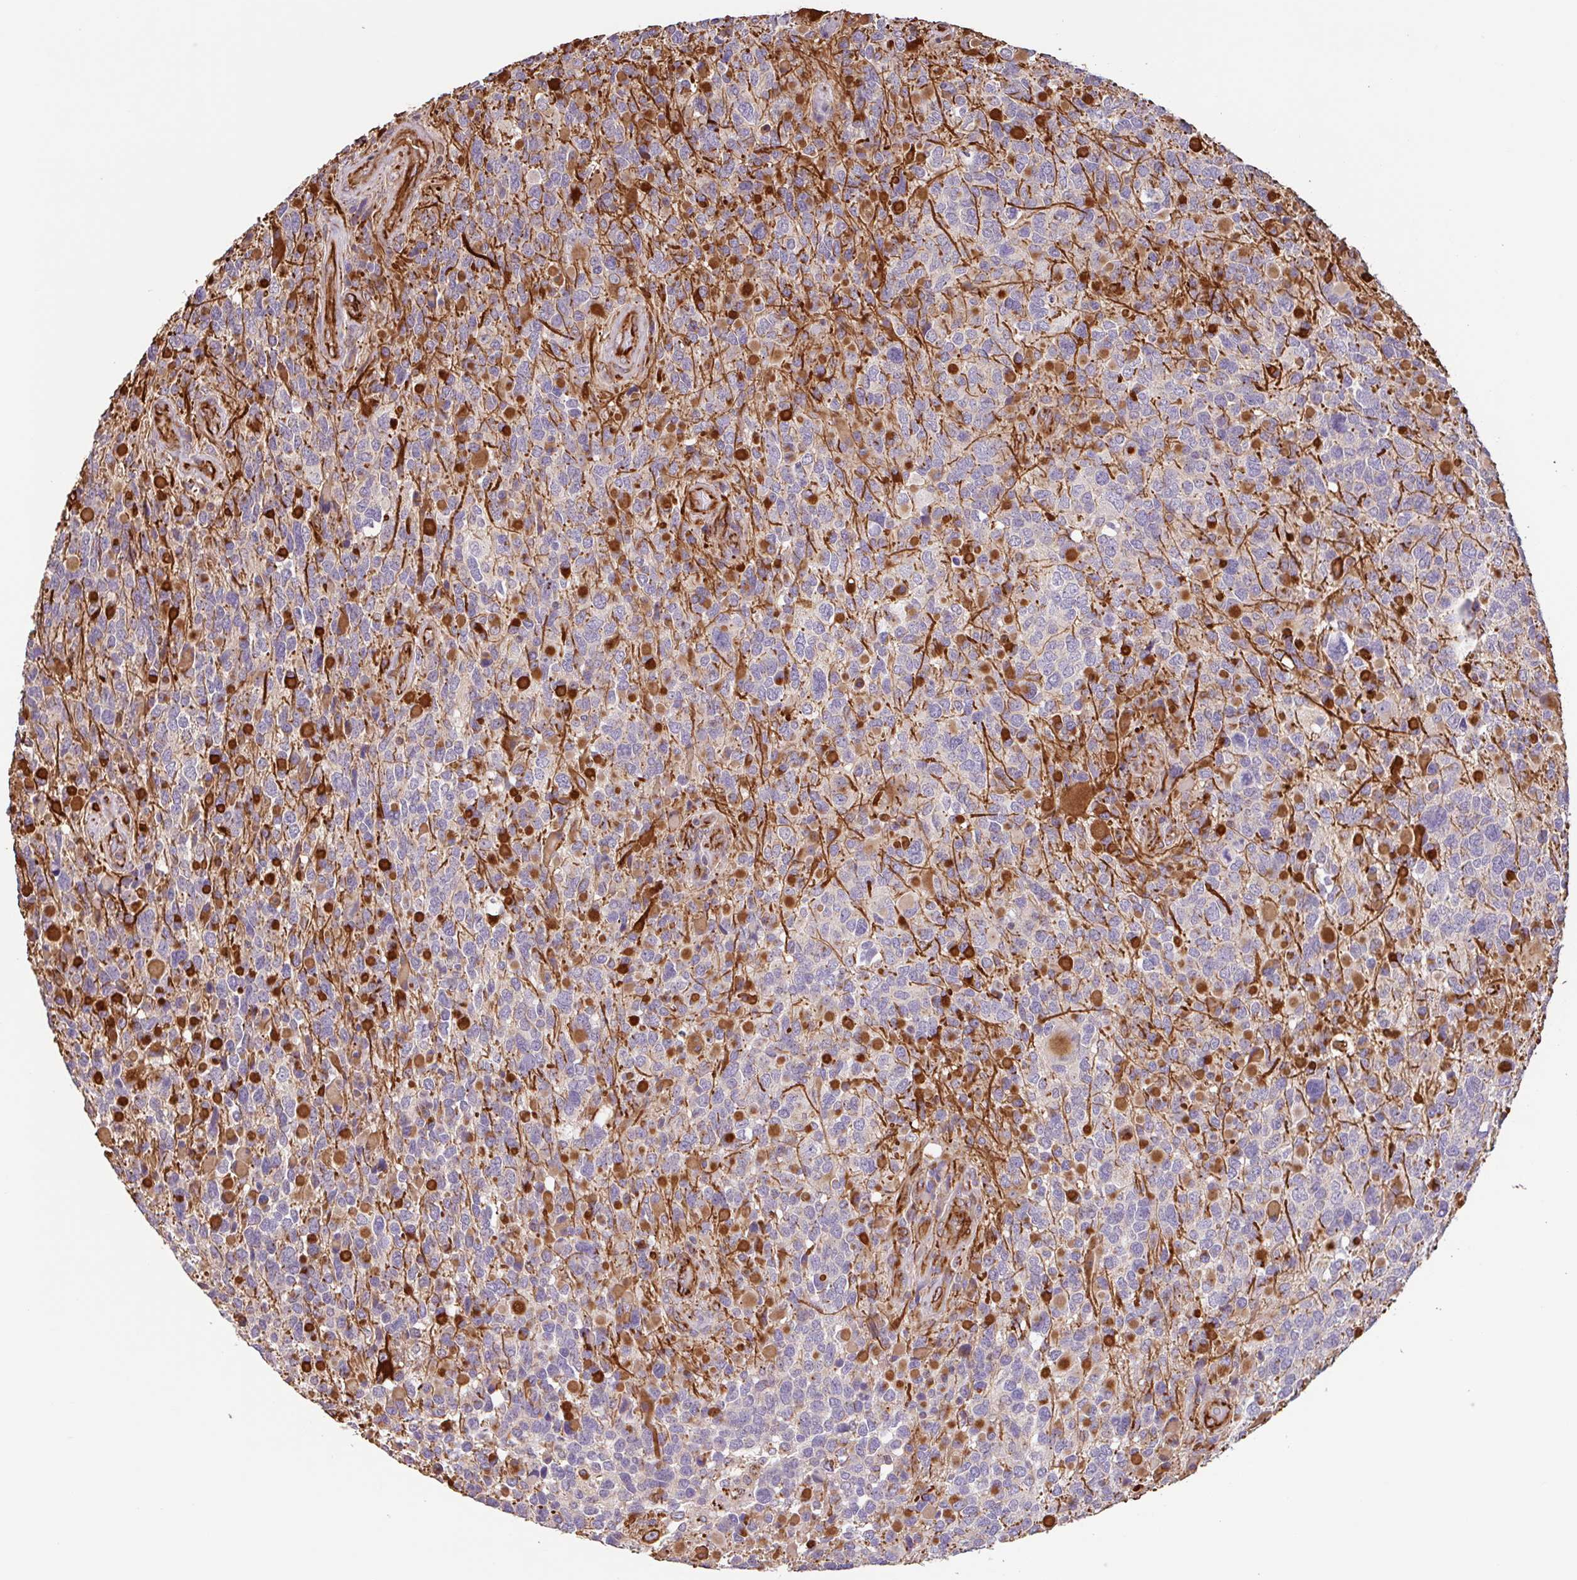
{"staining": {"intensity": "moderate", "quantity": "<25%", "location": "cytoplasmic/membranous"}, "tissue": "glioma", "cell_type": "Tumor cells", "image_type": "cancer", "snomed": [{"axis": "morphology", "description": "Glioma, malignant, High grade"}, {"axis": "topography", "description": "Brain"}], "caption": "Glioma was stained to show a protein in brown. There is low levels of moderate cytoplasmic/membranous expression in approximately <25% of tumor cells.", "gene": "ZNF790", "patient": {"sex": "female", "age": 40}}